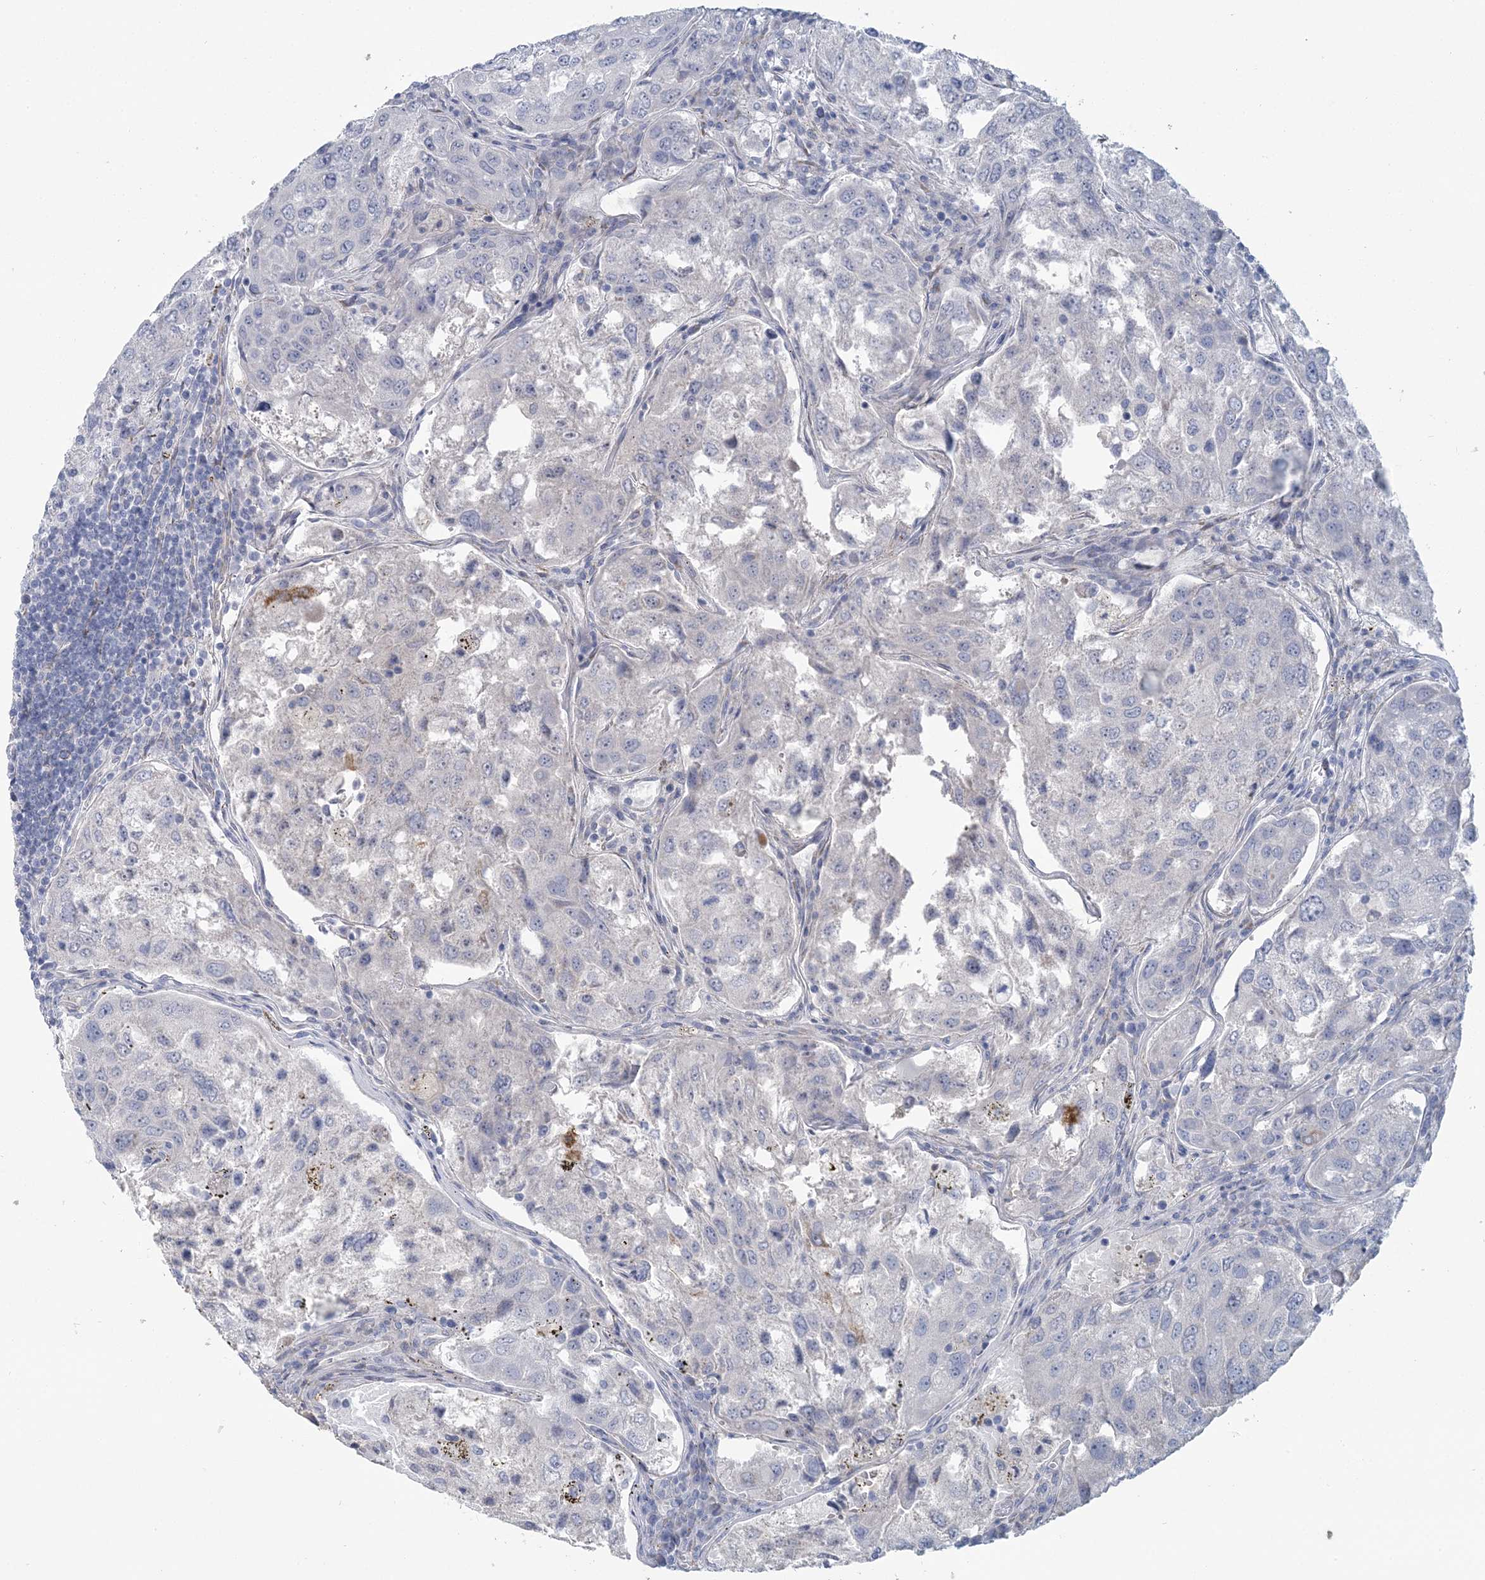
{"staining": {"intensity": "negative", "quantity": "none", "location": "none"}, "tissue": "urothelial cancer", "cell_type": "Tumor cells", "image_type": "cancer", "snomed": [{"axis": "morphology", "description": "Urothelial carcinoma, High grade"}, {"axis": "topography", "description": "Lymph node"}, {"axis": "topography", "description": "Urinary bladder"}], "caption": "This is a micrograph of IHC staining of high-grade urothelial carcinoma, which shows no staining in tumor cells.", "gene": "CMBL", "patient": {"sex": "male", "age": 51}}